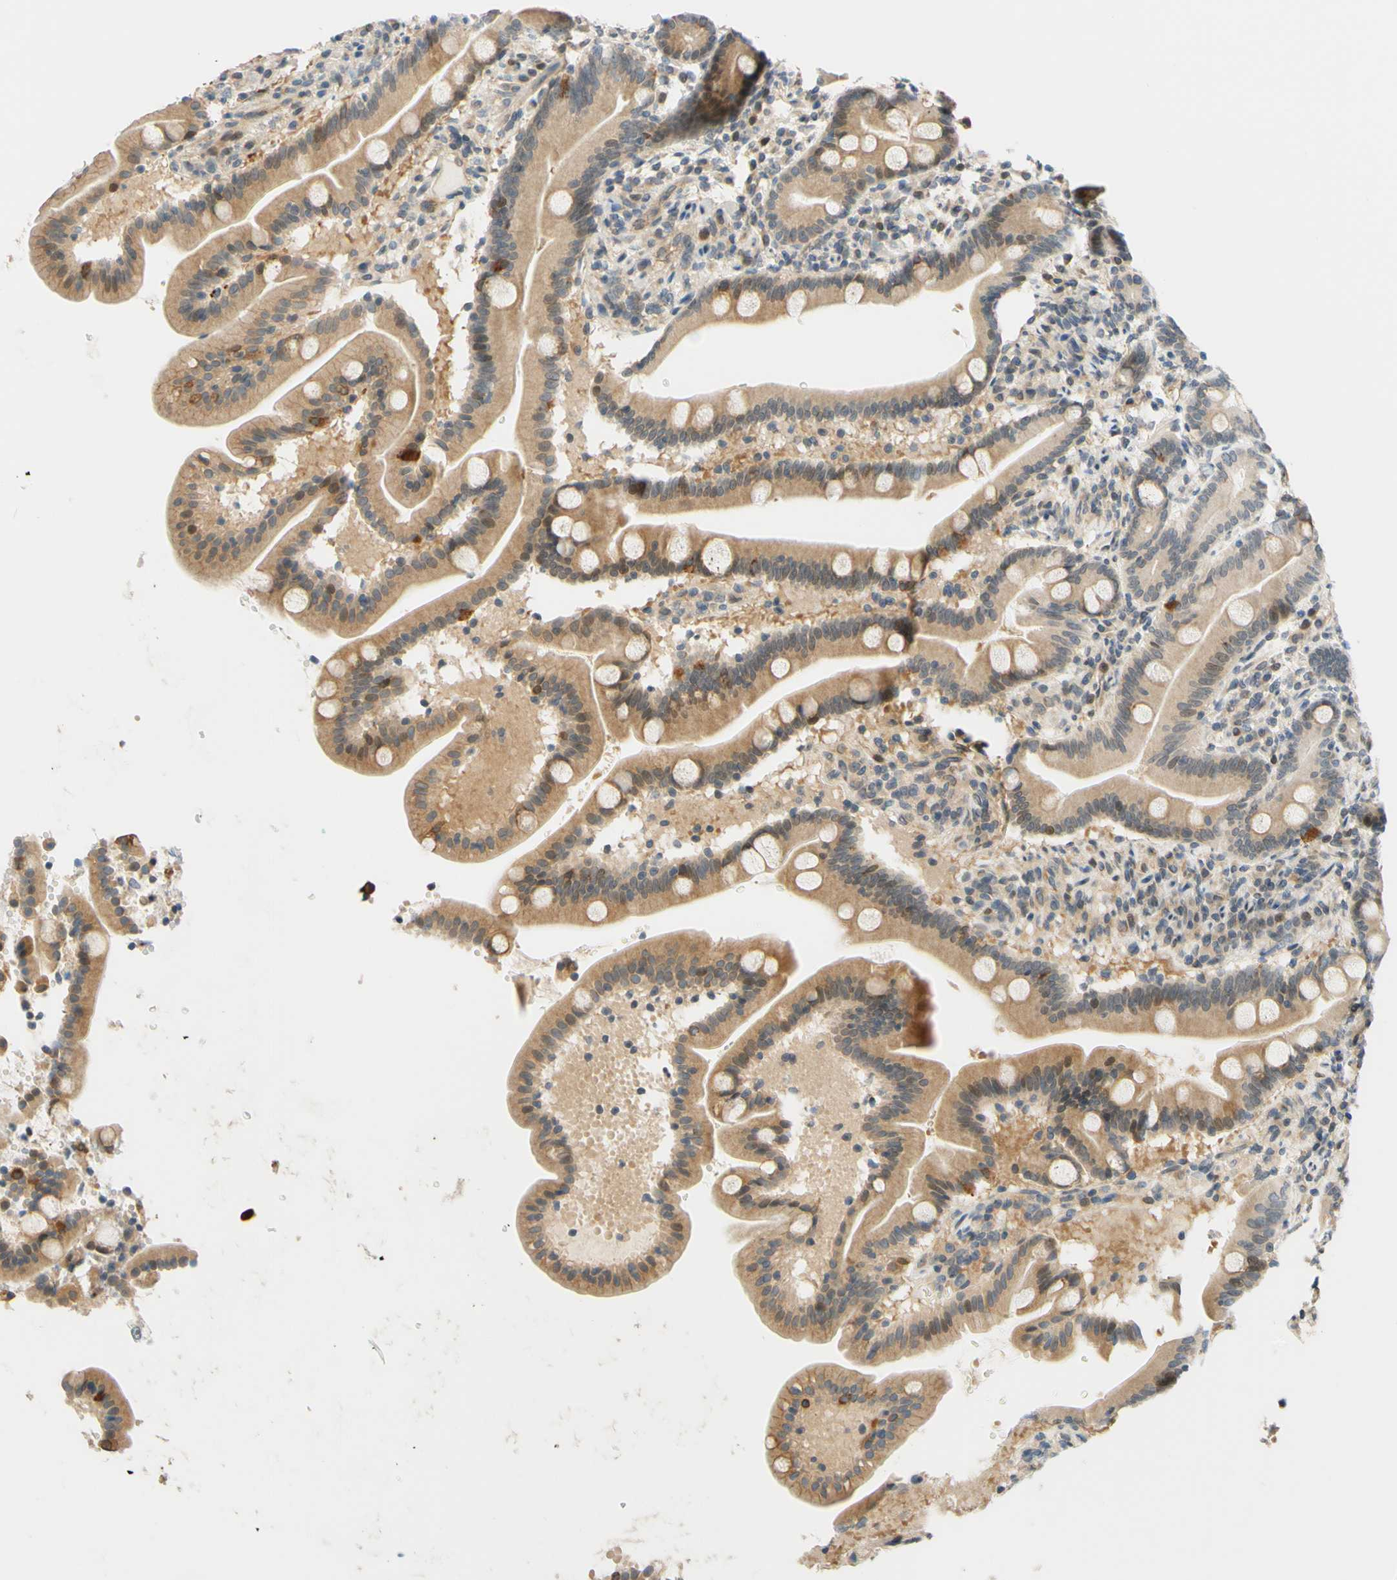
{"staining": {"intensity": "moderate", "quantity": ">75%", "location": "cytoplasmic/membranous"}, "tissue": "duodenum", "cell_type": "Glandular cells", "image_type": "normal", "snomed": [{"axis": "morphology", "description": "Normal tissue, NOS"}, {"axis": "topography", "description": "Duodenum"}], "caption": "This is a micrograph of immunohistochemistry (IHC) staining of unremarkable duodenum, which shows moderate positivity in the cytoplasmic/membranous of glandular cells.", "gene": "C2CD2L", "patient": {"sex": "male", "age": 54}}